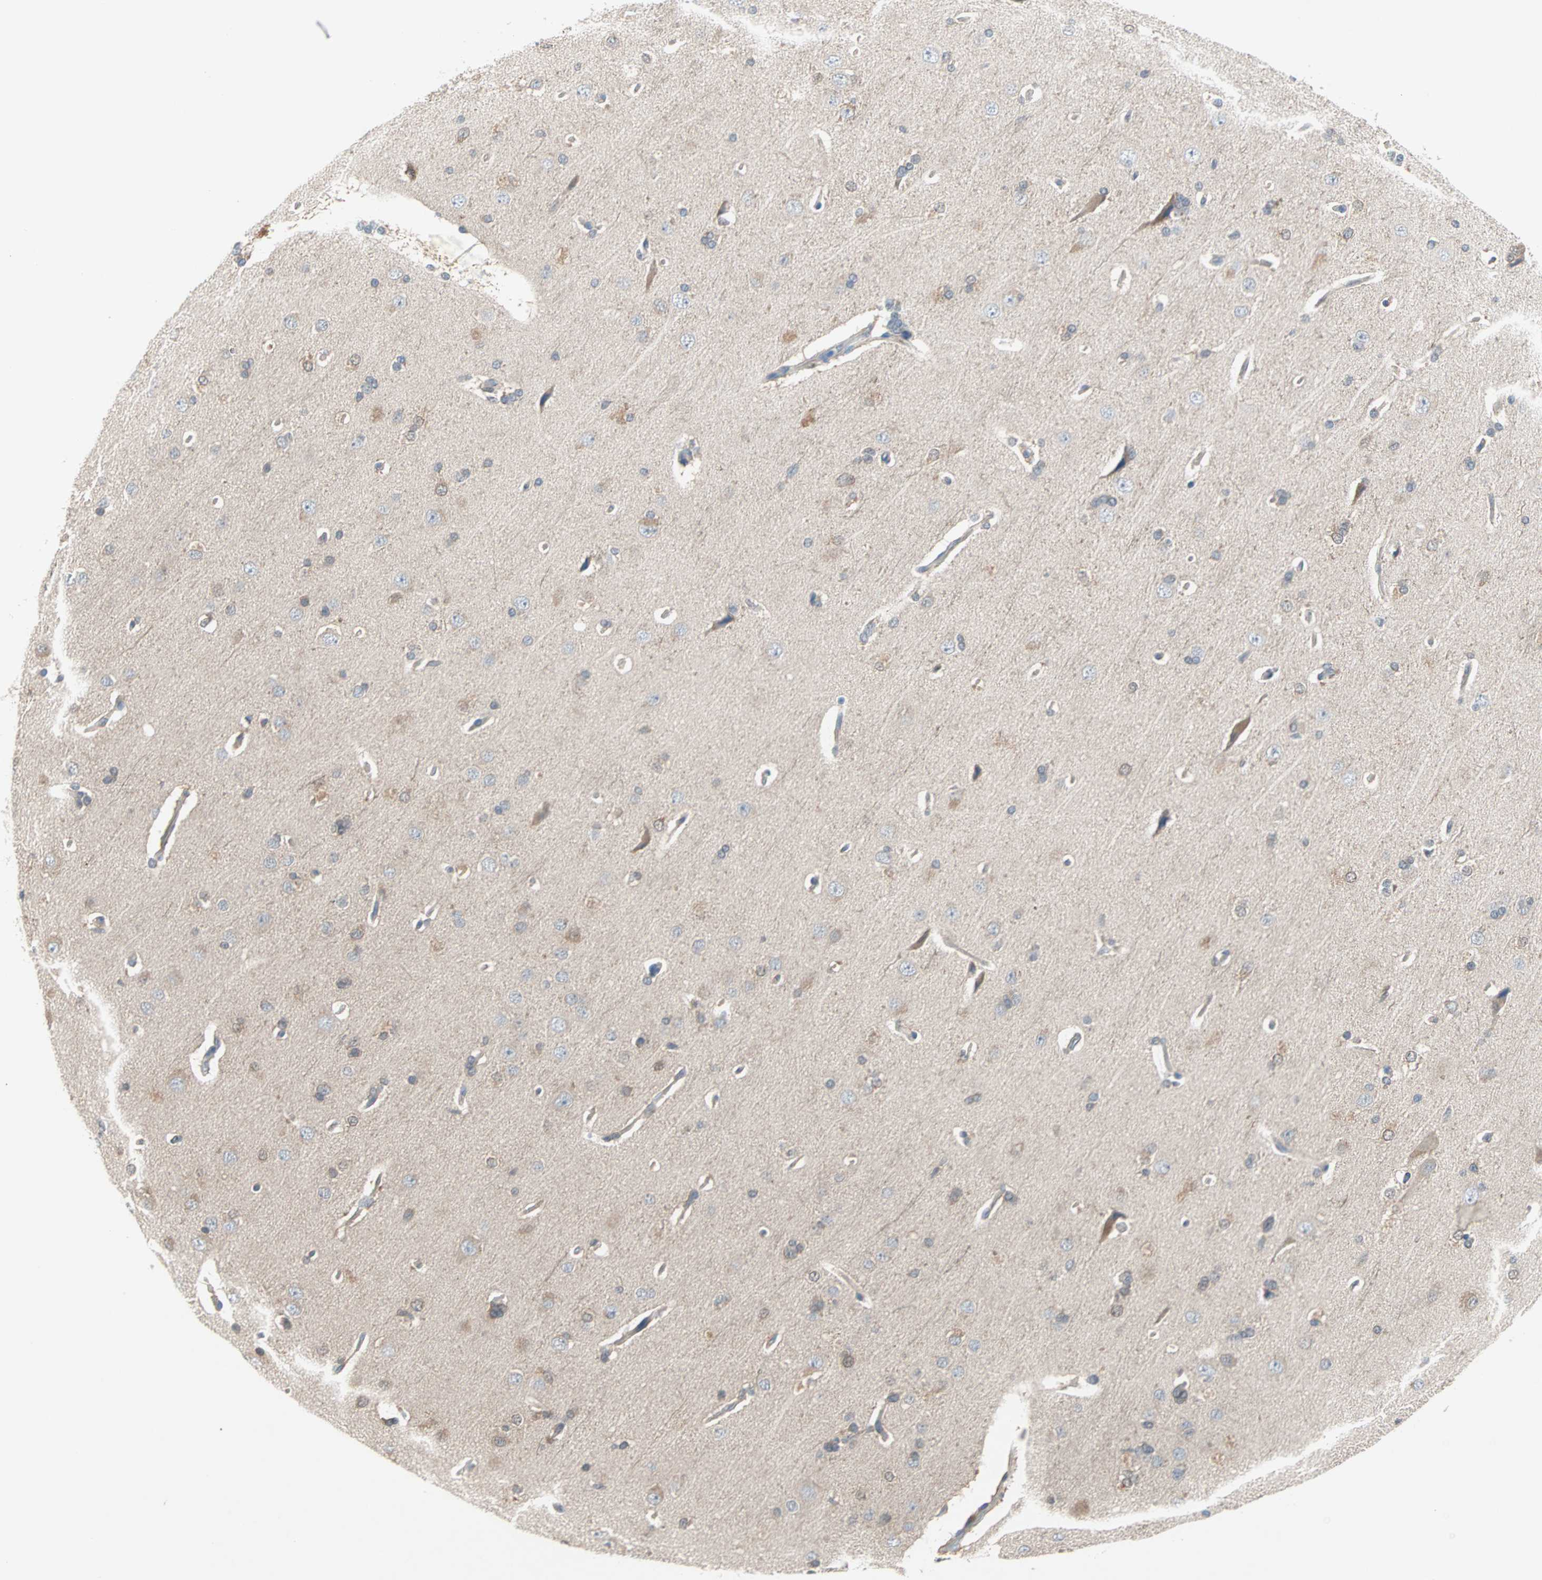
{"staining": {"intensity": "weak", "quantity": "25%-75%", "location": "cytoplasmic/membranous"}, "tissue": "cerebral cortex", "cell_type": "Endothelial cells", "image_type": "normal", "snomed": [{"axis": "morphology", "description": "Normal tissue, NOS"}, {"axis": "topography", "description": "Cerebral cortex"}], "caption": "Protein analysis of normal cerebral cortex demonstrates weak cytoplasmic/membranous expression in about 25%-75% of endothelial cells. The staining was performed using DAB to visualize the protein expression in brown, while the nuclei were stained in blue with hematoxylin (Magnification: 20x).", "gene": "MPI", "patient": {"sex": "male", "age": 62}}